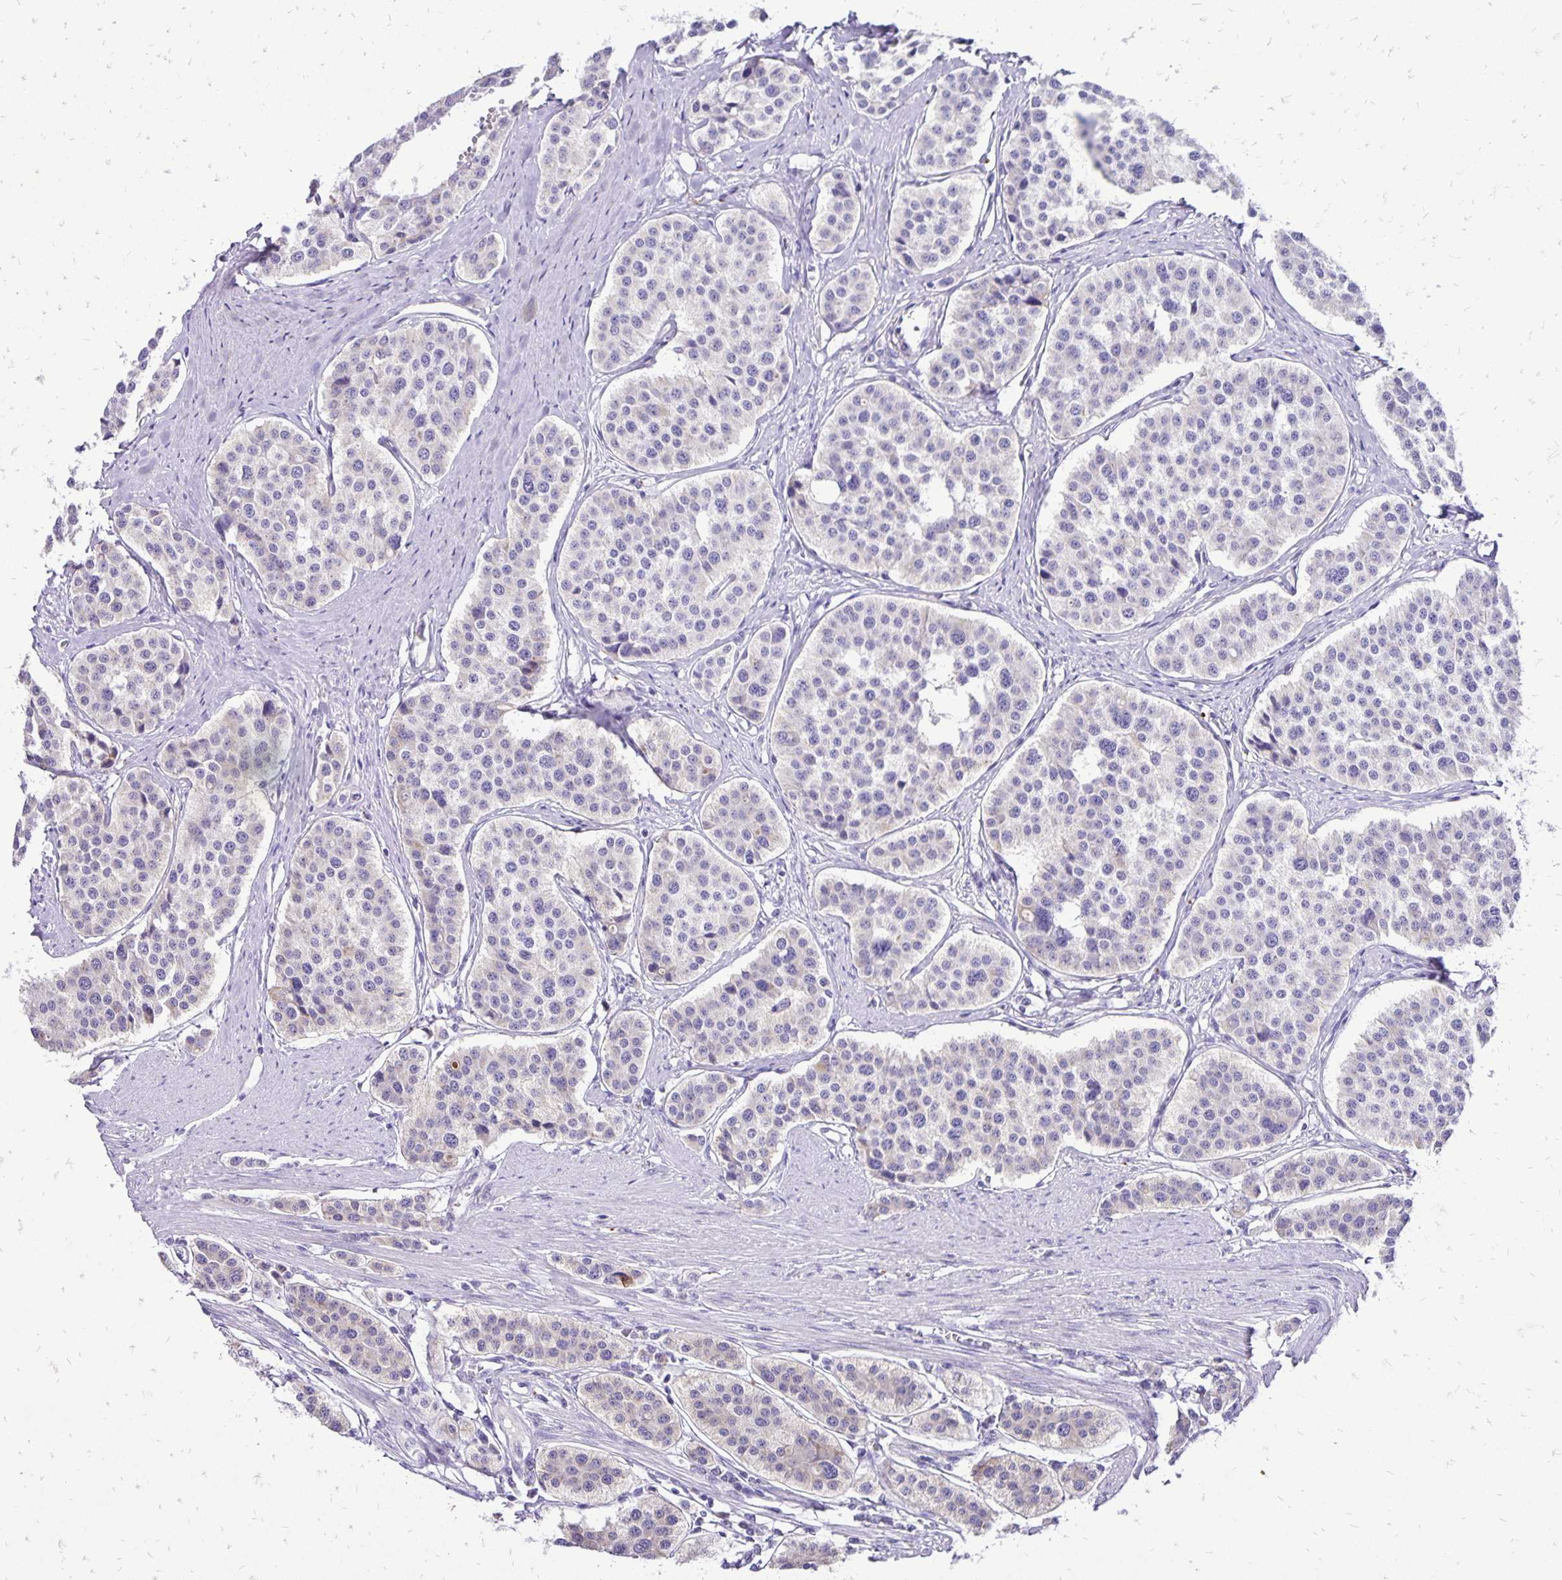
{"staining": {"intensity": "negative", "quantity": "none", "location": "none"}, "tissue": "carcinoid", "cell_type": "Tumor cells", "image_type": "cancer", "snomed": [{"axis": "morphology", "description": "Carcinoid, malignant, NOS"}, {"axis": "topography", "description": "Small intestine"}], "caption": "A micrograph of human carcinoid is negative for staining in tumor cells.", "gene": "EIF5A", "patient": {"sex": "male", "age": 60}}